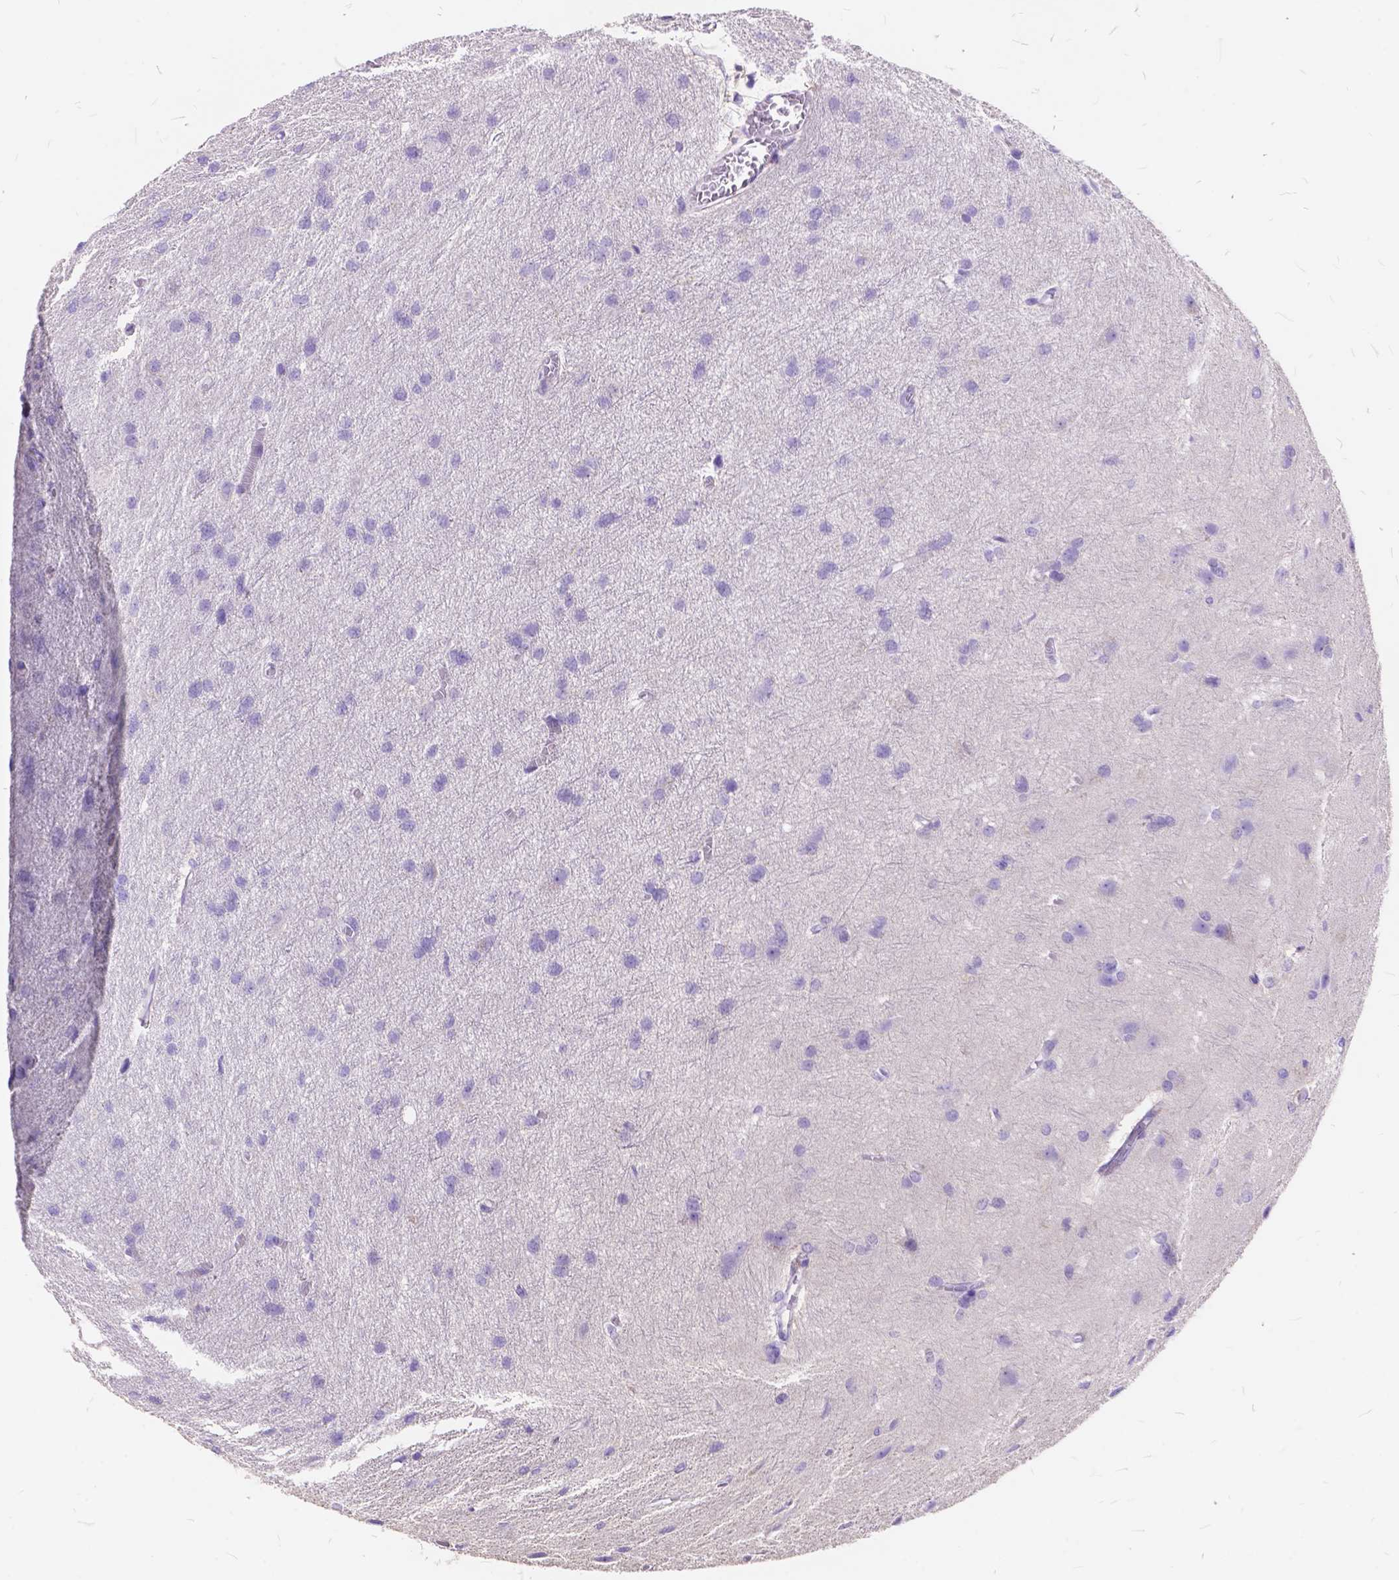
{"staining": {"intensity": "negative", "quantity": "none", "location": "none"}, "tissue": "glioma", "cell_type": "Tumor cells", "image_type": "cancer", "snomed": [{"axis": "morphology", "description": "Glioma, malignant, High grade"}, {"axis": "topography", "description": "Brain"}], "caption": "The image demonstrates no significant staining in tumor cells of glioma. (Immunohistochemistry, brightfield microscopy, high magnification).", "gene": "FOXL2", "patient": {"sex": "male", "age": 68}}